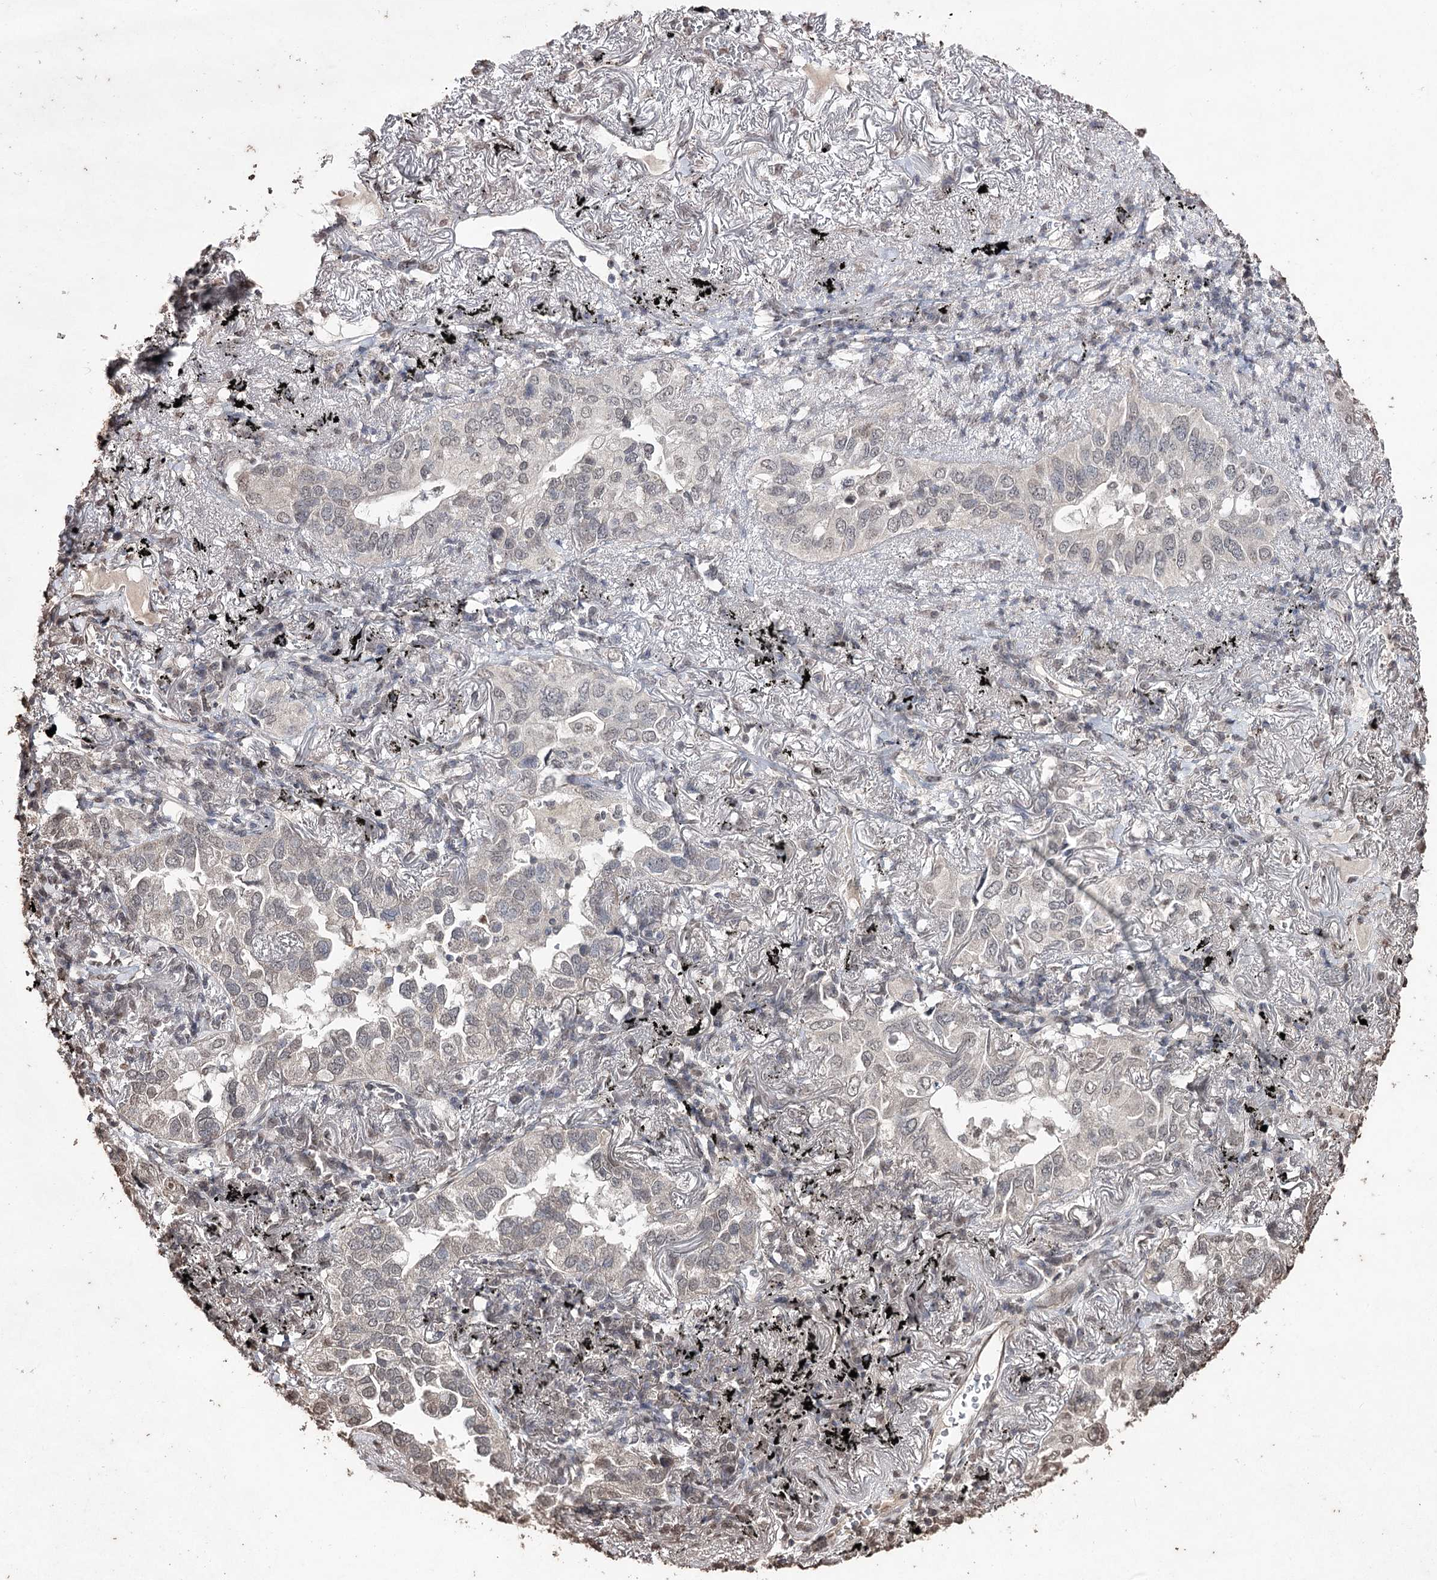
{"staining": {"intensity": "negative", "quantity": "none", "location": "none"}, "tissue": "lung cancer", "cell_type": "Tumor cells", "image_type": "cancer", "snomed": [{"axis": "morphology", "description": "Adenocarcinoma, NOS"}, {"axis": "topography", "description": "Lung"}], "caption": "There is no significant positivity in tumor cells of lung cancer (adenocarcinoma). (Stains: DAB (3,3'-diaminobenzidine) IHC with hematoxylin counter stain, Microscopy: brightfield microscopy at high magnification).", "gene": "ATG14", "patient": {"sex": "male", "age": 65}}